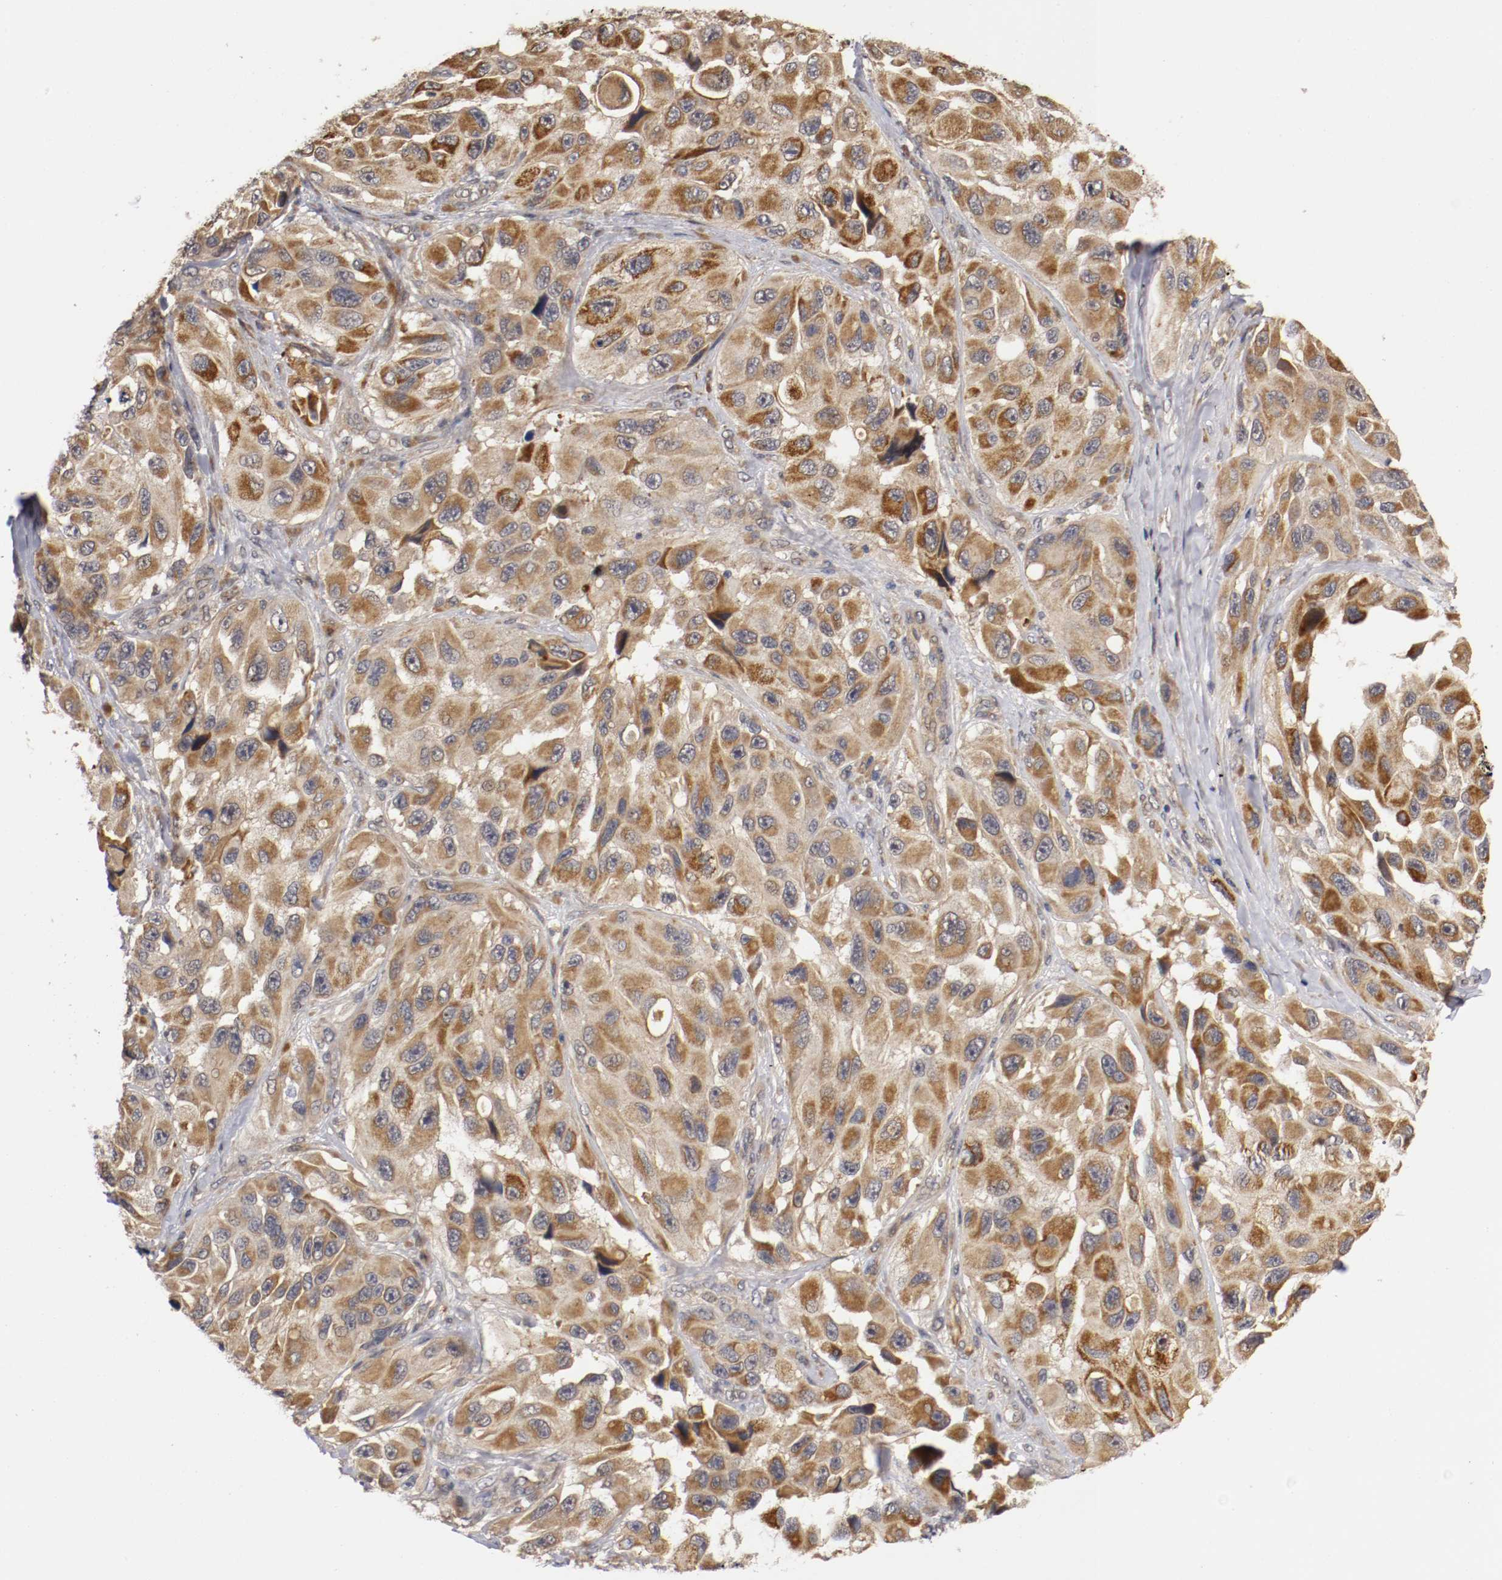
{"staining": {"intensity": "moderate", "quantity": ">75%", "location": "cytoplasmic/membranous"}, "tissue": "melanoma", "cell_type": "Tumor cells", "image_type": "cancer", "snomed": [{"axis": "morphology", "description": "Malignant melanoma, NOS"}, {"axis": "topography", "description": "Skin"}], "caption": "Immunohistochemistry photomicrograph of human melanoma stained for a protein (brown), which reveals medium levels of moderate cytoplasmic/membranous positivity in about >75% of tumor cells.", "gene": "TNFRSF1B", "patient": {"sex": "female", "age": 73}}